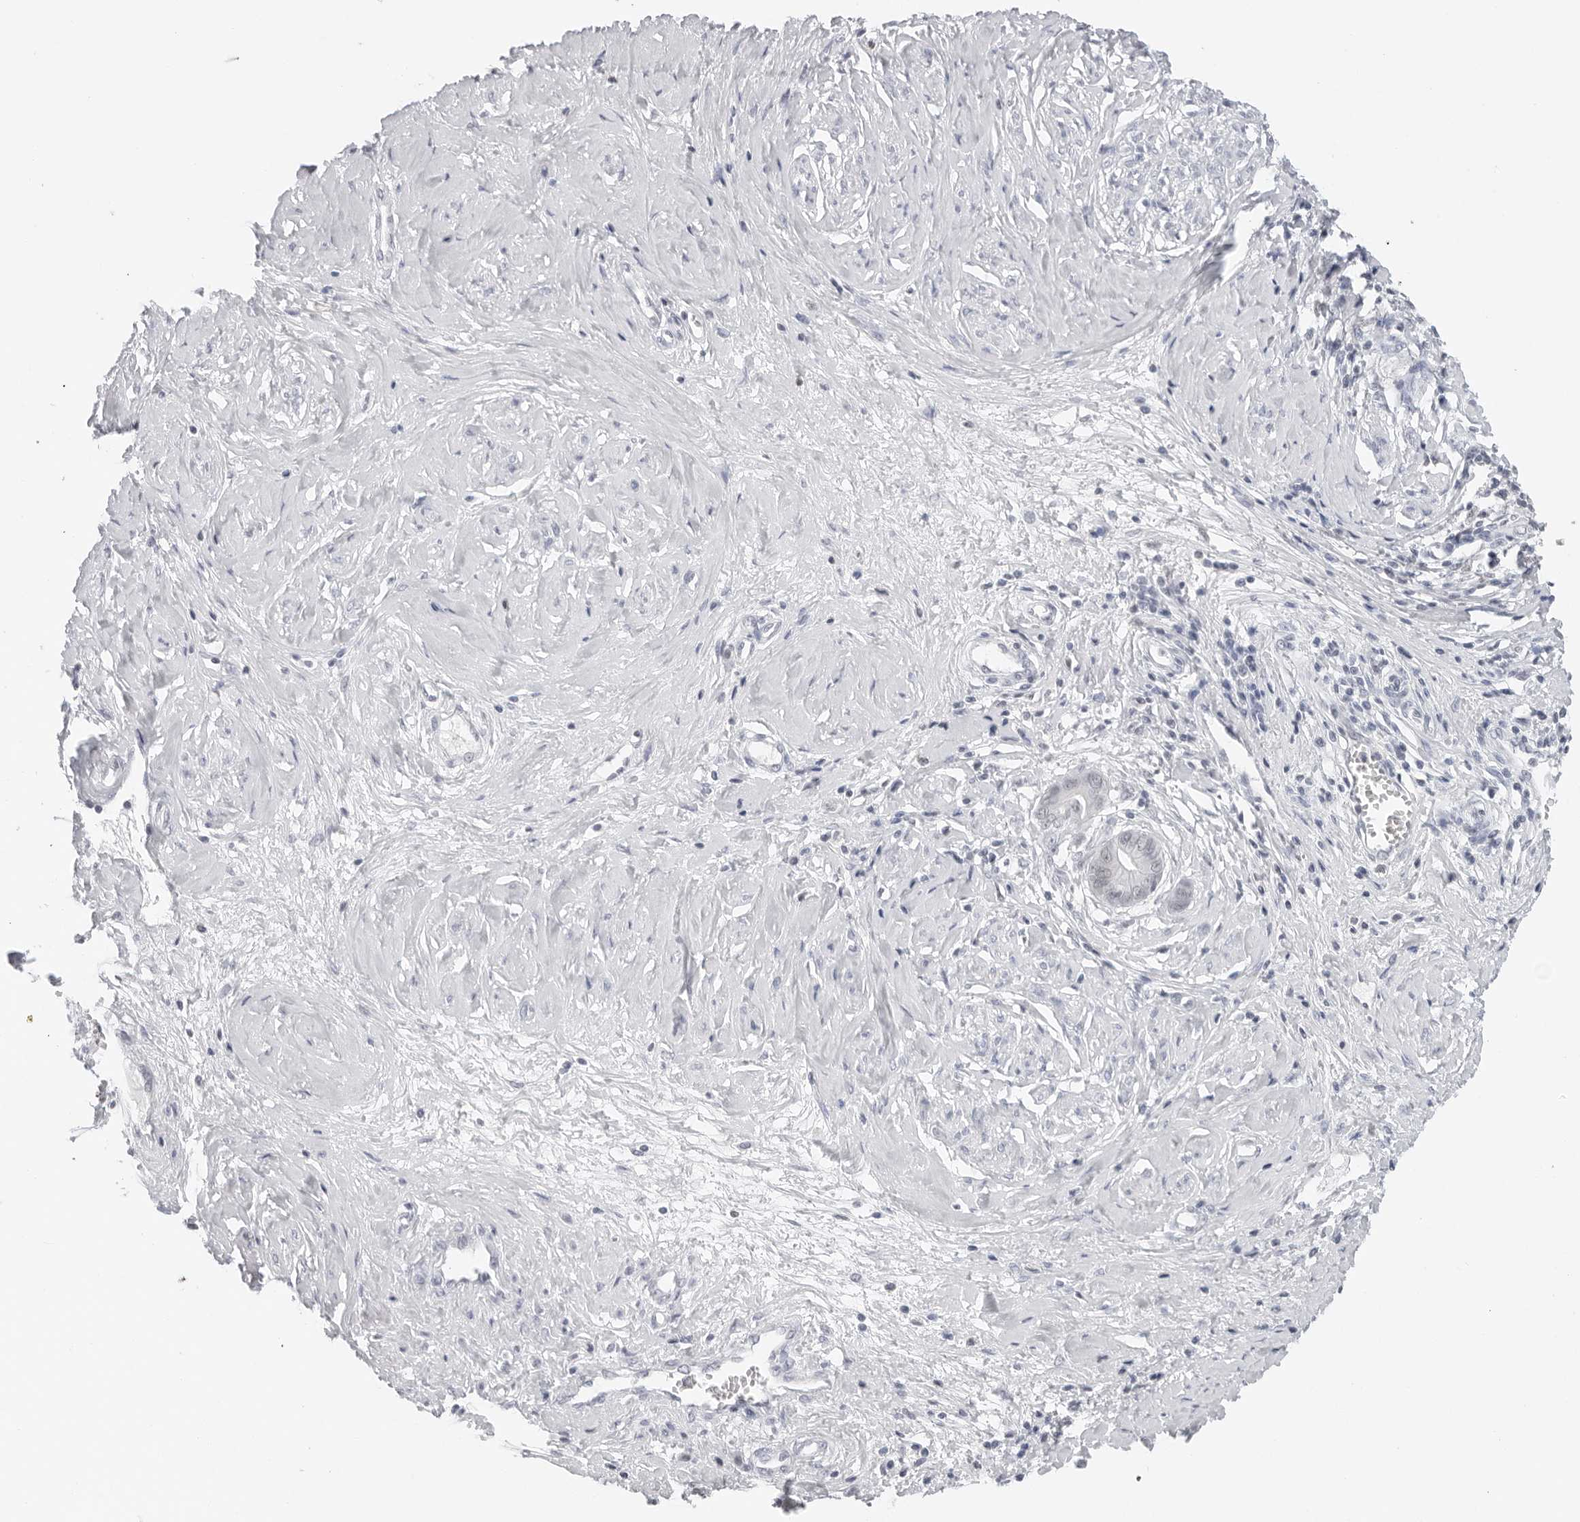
{"staining": {"intensity": "negative", "quantity": "none", "location": "none"}, "tissue": "cervical cancer", "cell_type": "Tumor cells", "image_type": "cancer", "snomed": [{"axis": "morphology", "description": "Adenocarcinoma, NOS"}, {"axis": "topography", "description": "Cervix"}], "caption": "IHC of adenocarcinoma (cervical) shows no expression in tumor cells.", "gene": "FLG2", "patient": {"sex": "female", "age": 44}}